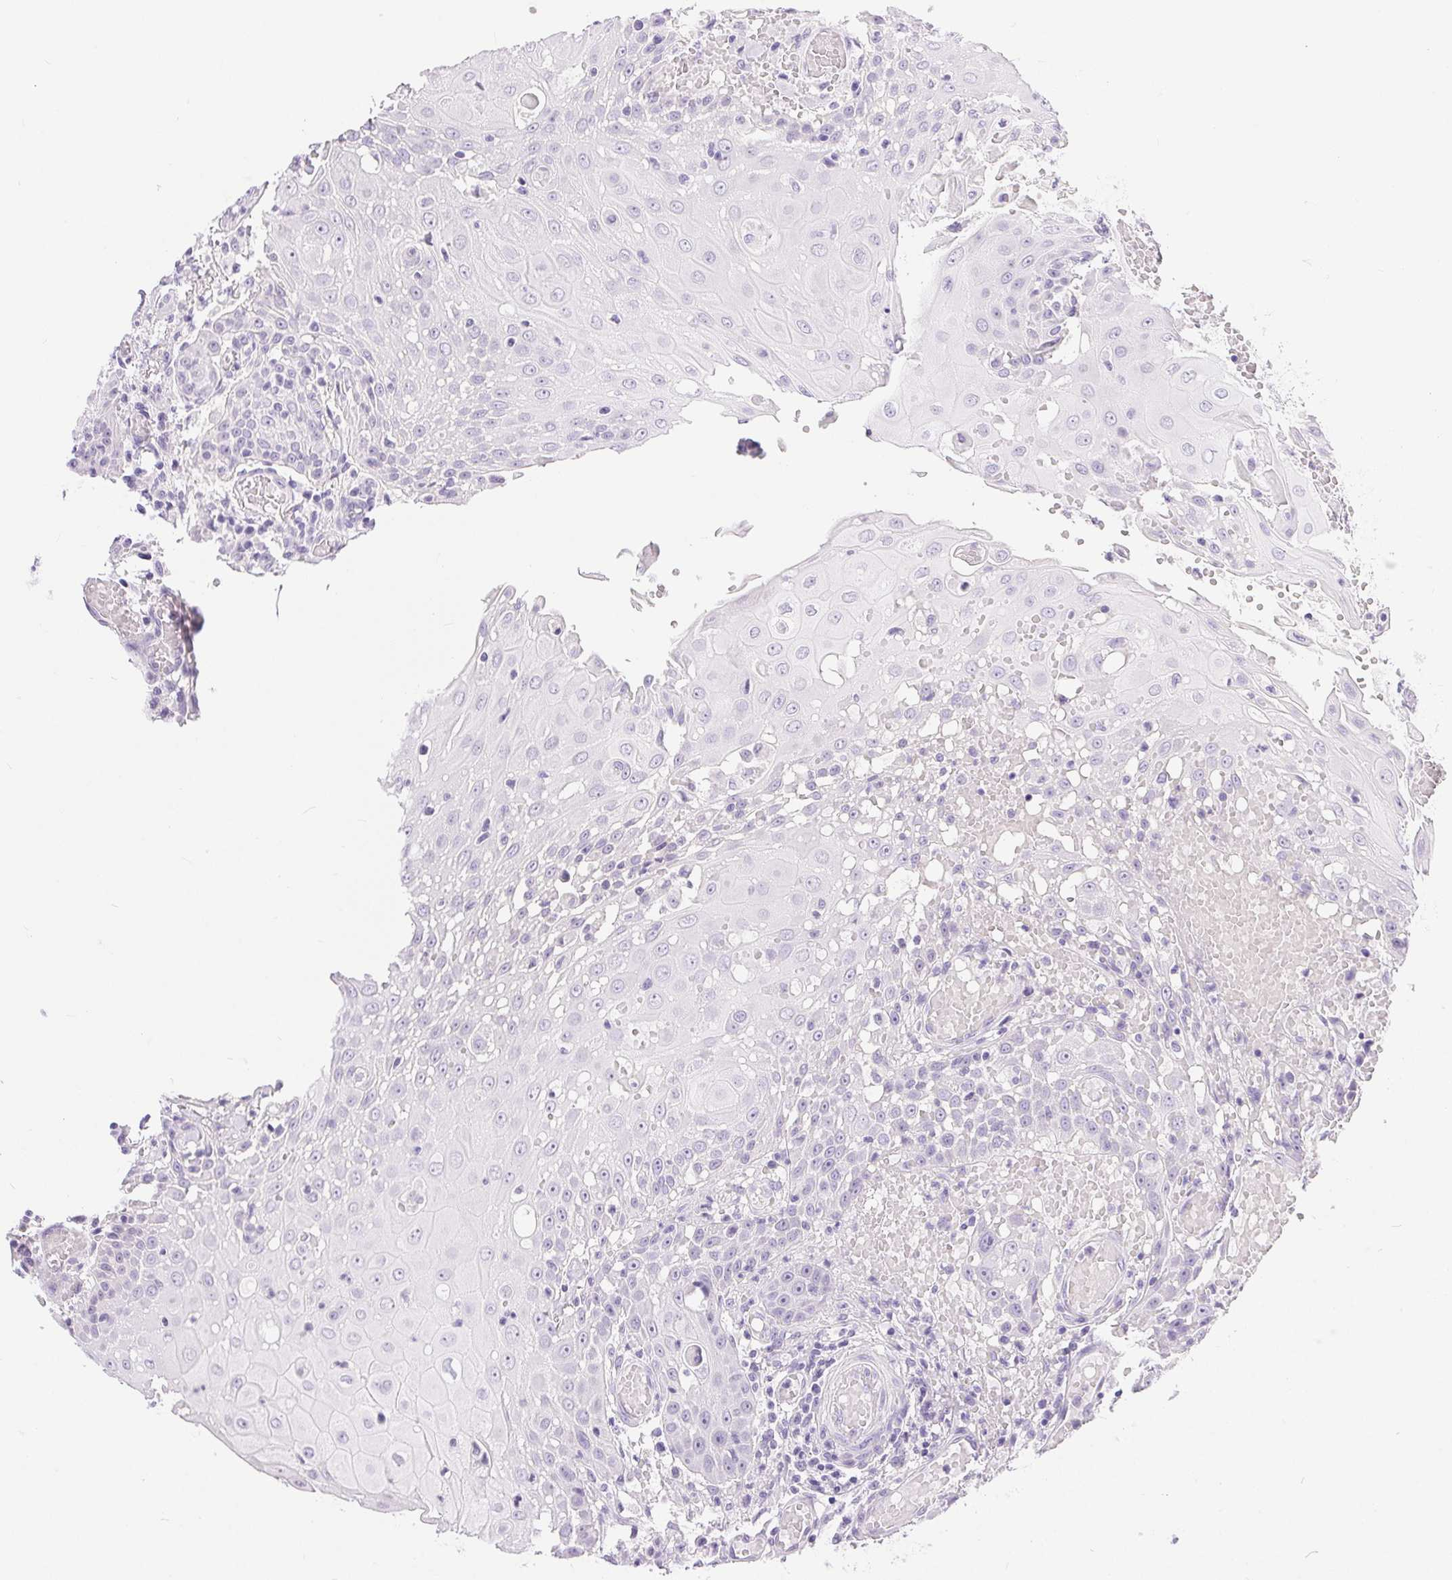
{"staining": {"intensity": "negative", "quantity": "none", "location": "none"}, "tissue": "head and neck cancer", "cell_type": "Tumor cells", "image_type": "cancer", "snomed": [{"axis": "morphology", "description": "Normal tissue, NOS"}, {"axis": "morphology", "description": "Squamous cell carcinoma, NOS"}, {"axis": "topography", "description": "Oral tissue"}, {"axis": "topography", "description": "Head-Neck"}], "caption": "An immunohistochemistry photomicrograph of squamous cell carcinoma (head and neck) is shown. There is no staining in tumor cells of squamous cell carcinoma (head and neck).", "gene": "XDH", "patient": {"sex": "female", "age": 55}}